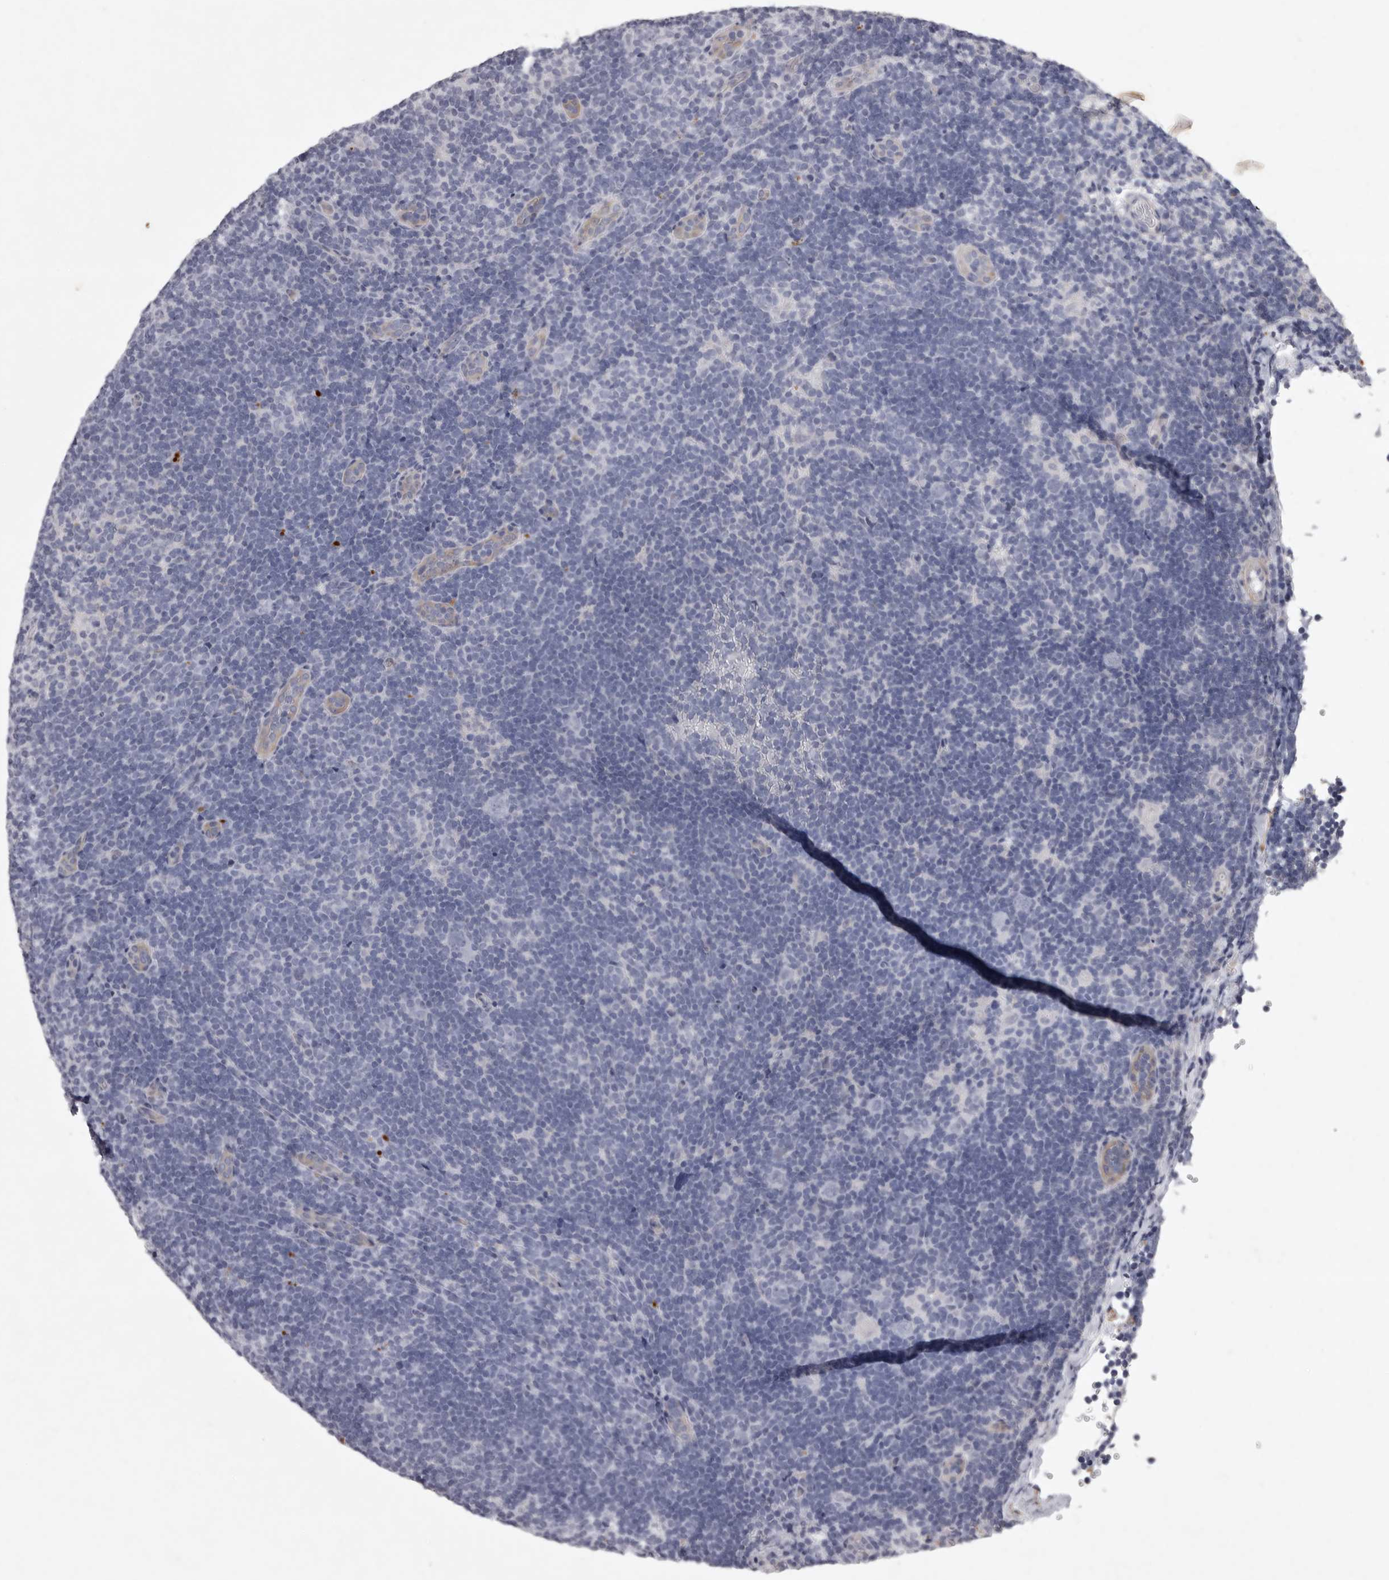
{"staining": {"intensity": "negative", "quantity": "none", "location": "none"}, "tissue": "lymphoma", "cell_type": "Tumor cells", "image_type": "cancer", "snomed": [{"axis": "morphology", "description": "Hodgkin's disease, NOS"}, {"axis": "topography", "description": "Lymph node"}], "caption": "Protein analysis of lymphoma demonstrates no significant expression in tumor cells.", "gene": "NKAIN4", "patient": {"sex": "female", "age": 57}}